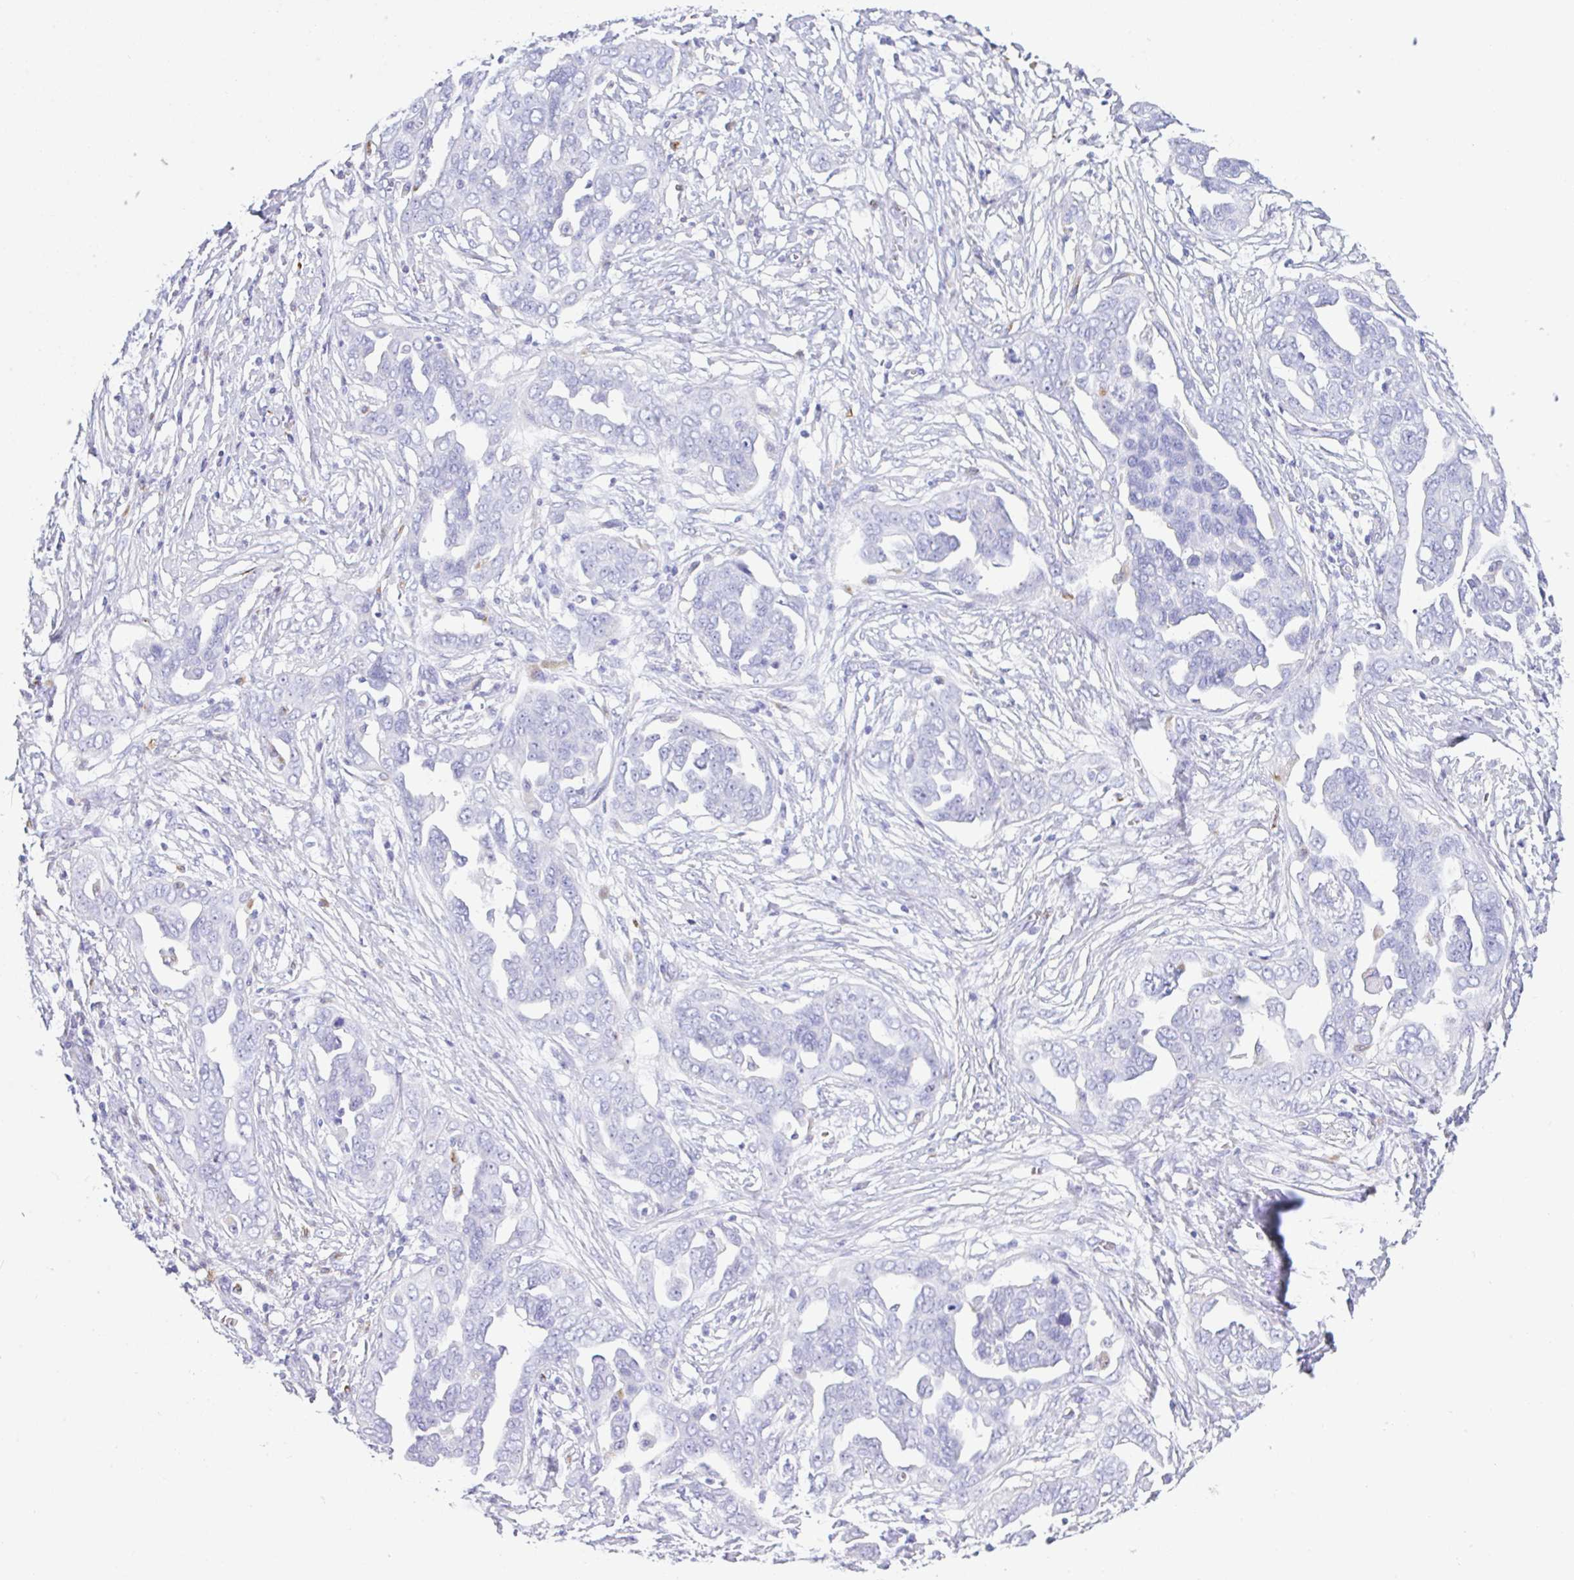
{"staining": {"intensity": "negative", "quantity": "none", "location": "none"}, "tissue": "ovarian cancer", "cell_type": "Tumor cells", "image_type": "cancer", "snomed": [{"axis": "morphology", "description": "Cystadenocarcinoma, serous, NOS"}, {"axis": "topography", "description": "Ovary"}], "caption": "An image of ovarian serous cystadenocarcinoma stained for a protein demonstrates no brown staining in tumor cells. The staining was performed using DAB (3,3'-diaminobenzidine) to visualize the protein expression in brown, while the nuclei were stained in blue with hematoxylin (Magnification: 20x).", "gene": "NDUFAF8", "patient": {"sex": "female", "age": 59}}